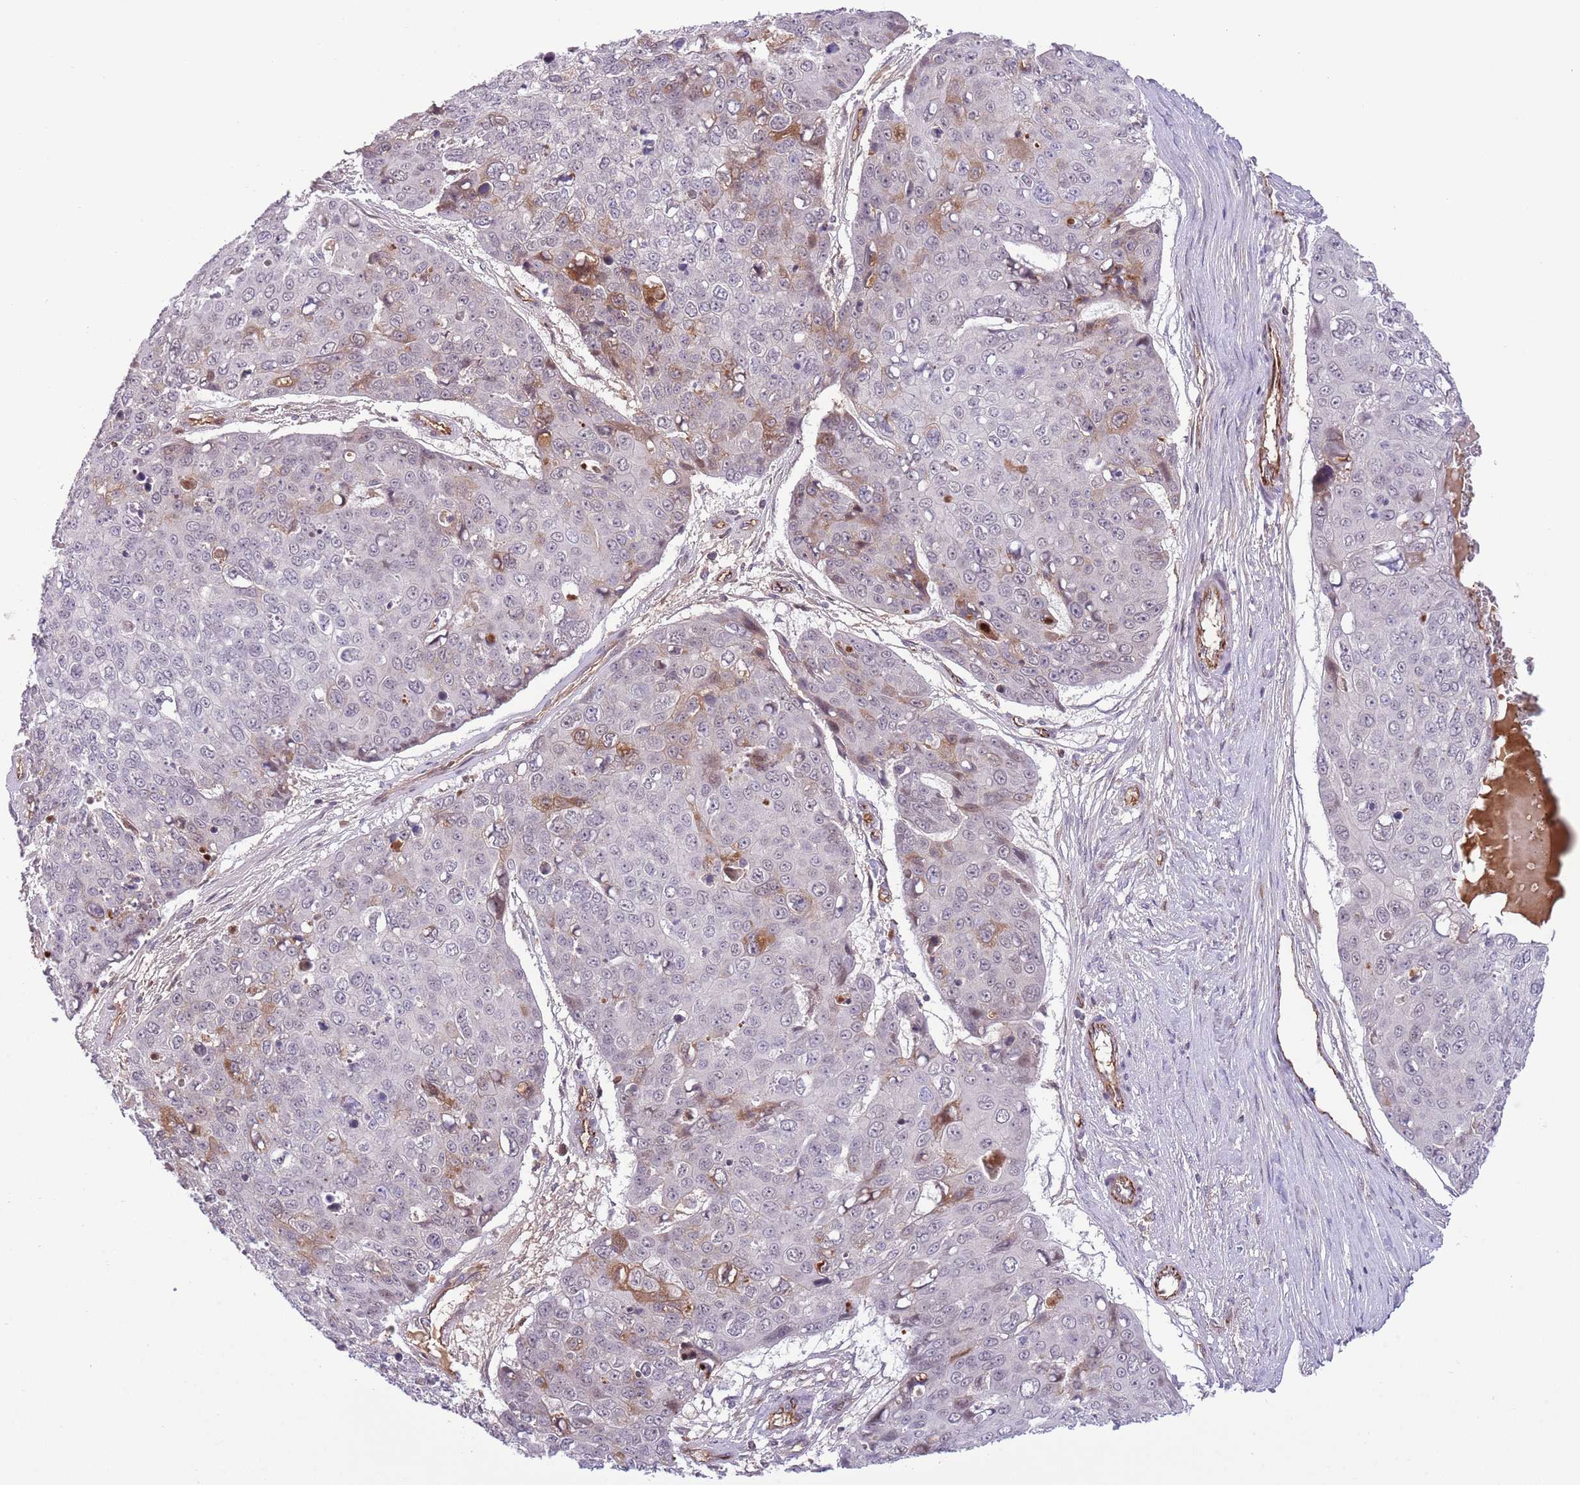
{"staining": {"intensity": "negative", "quantity": "none", "location": "none"}, "tissue": "skin cancer", "cell_type": "Tumor cells", "image_type": "cancer", "snomed": [{"axis": "morphology", "description": "Squamous cell carcinoma, NOS"}, {"axis": "topography", "description": "Skin"}], "caption": "Photomicrograph shows no protein positivity in tumor cells of skin cancer (squamous cell carcinoma) tissue.", "gene": "DPP10", "patient": {"sex": "male", "age": 71}}